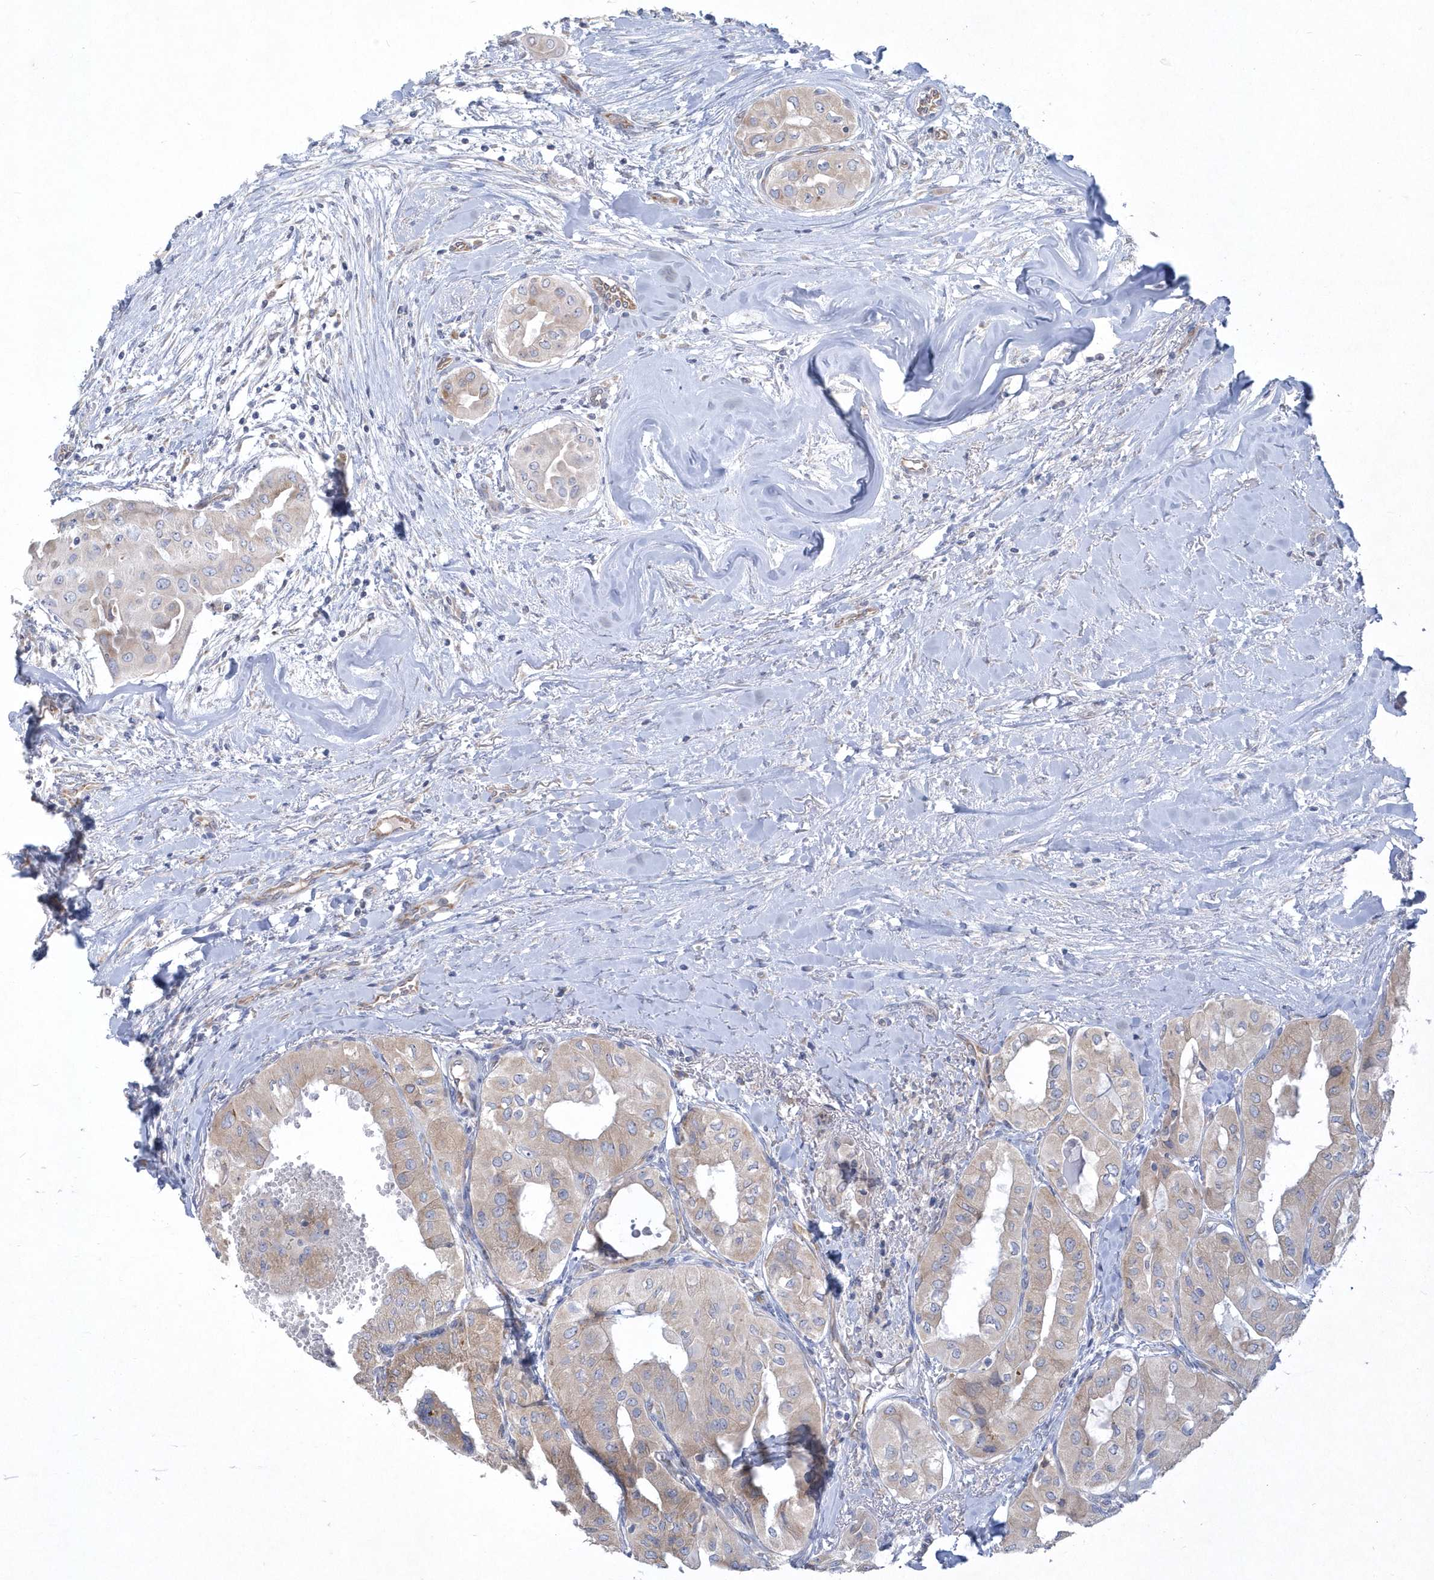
{"staining": {"intensity": "weak", "quantity": "25%-75%", "location": "cytoplasmic/membranous"}, "tissue": "thyroid cancer", "cell_type": "Tumor cells", "image_type": "cancer", "snomed": [{"axis": "morphology", "description": "Papillary adenocarcinoma, NOS"}, {"axis": "topography", "description": "Thyroid gland"}], "caption": "DAB (3,3'-diaminobenzidine) immunohistochemical staining of thyroid cancer reveals weak cytoplasmic/membranous protein staining in about 25%-75% of tumor cells.", "gene": "DGAT1", "patient": {"sex": "female", "age": 59}}